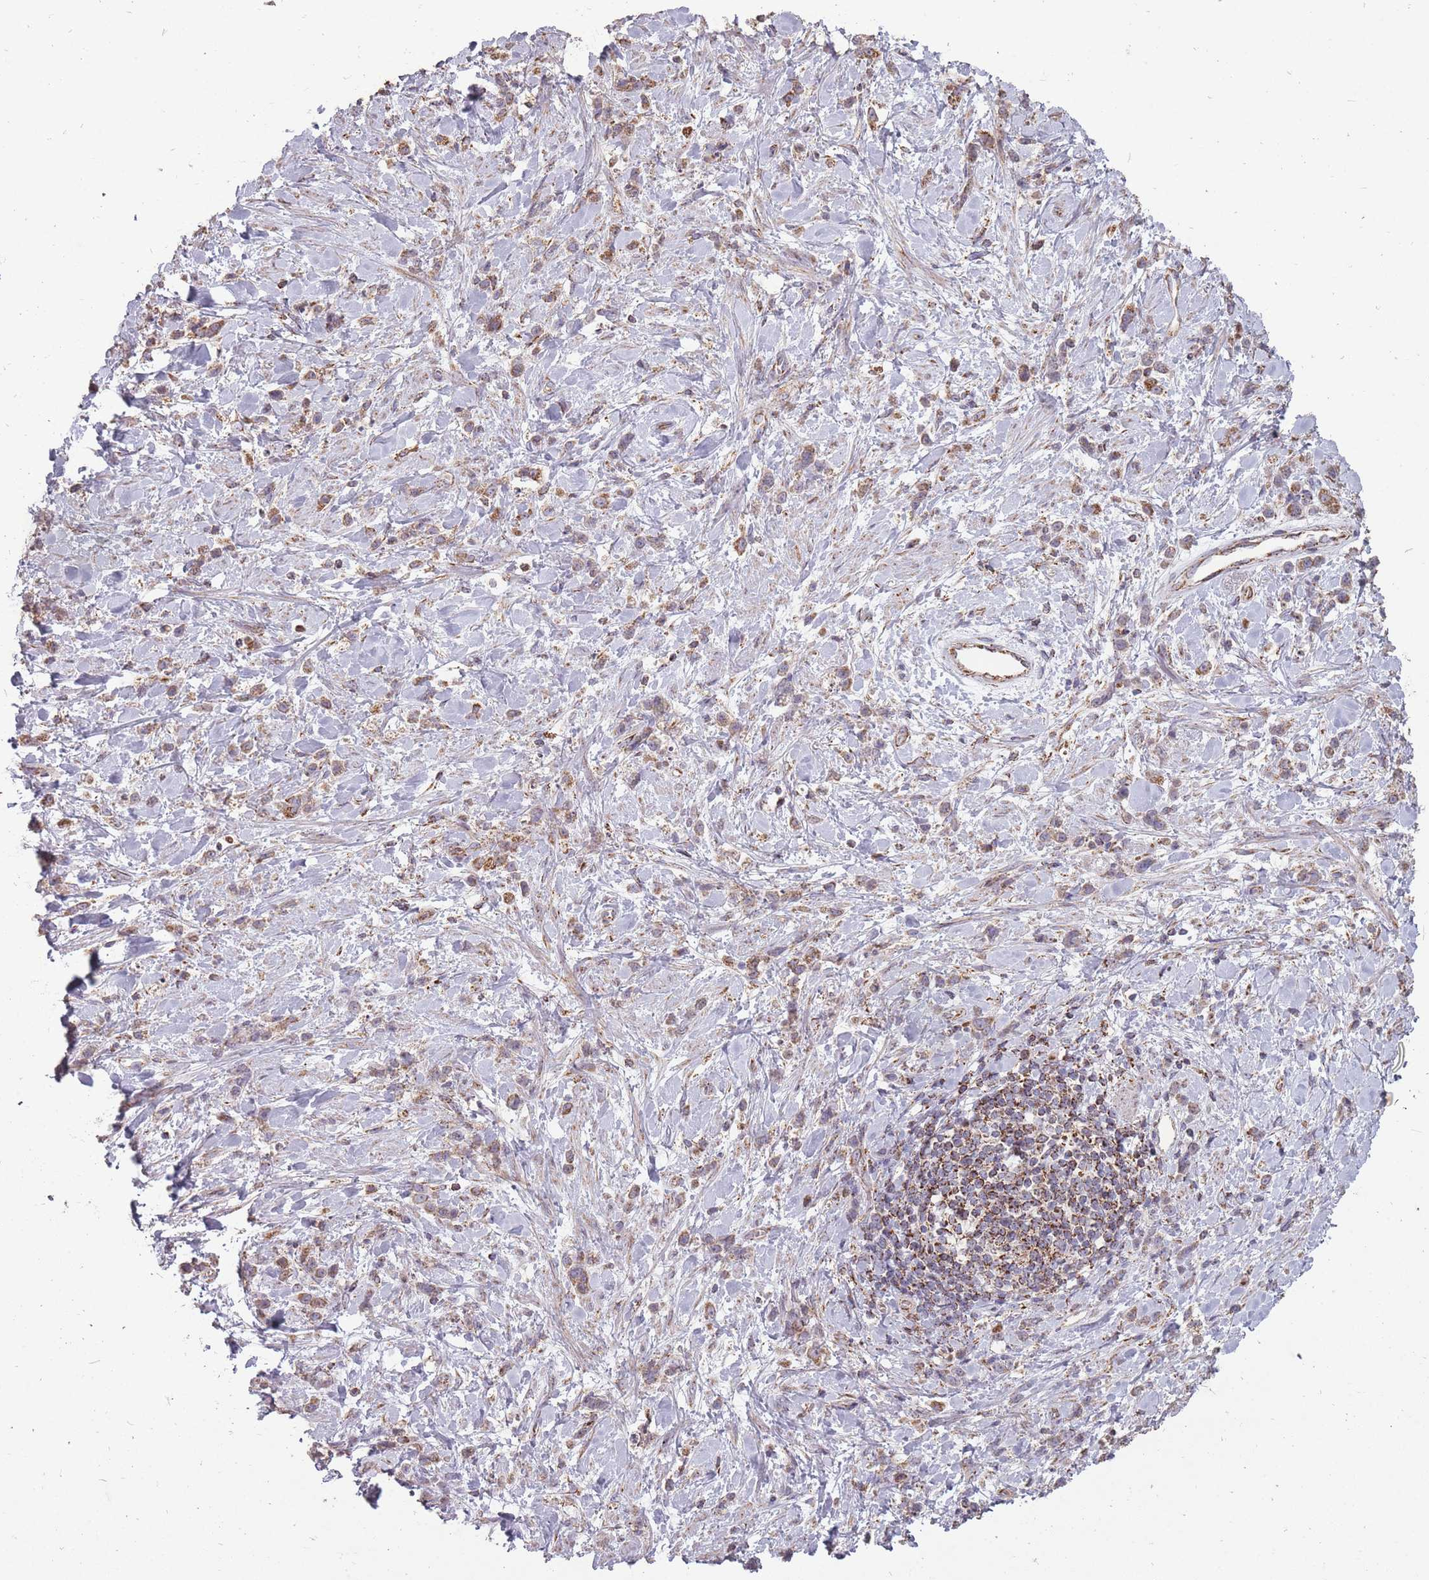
{"staining": {"intensity": "moderate", "quantity": "25%-75%", "location": "cytoplasmic/membranous"}, "tissue": "stomach cancer", "cell_type": "Tumor cells", "image_type": "cancer", "snomed": [{"axis": "morphology", "description": "Adenocarcinoma, NOS"}, {"axis": "topography", "description": "Stomach"}], "caption": "Stomach cancer (adenocarcinoma) stained with immunohistochemistry demonstrates moderate cytoplasmic/membranous expression in about 25%-75% of tumor cells.", "gene": "CNOT8", "patient": {"sex": "female", "age": 60}}